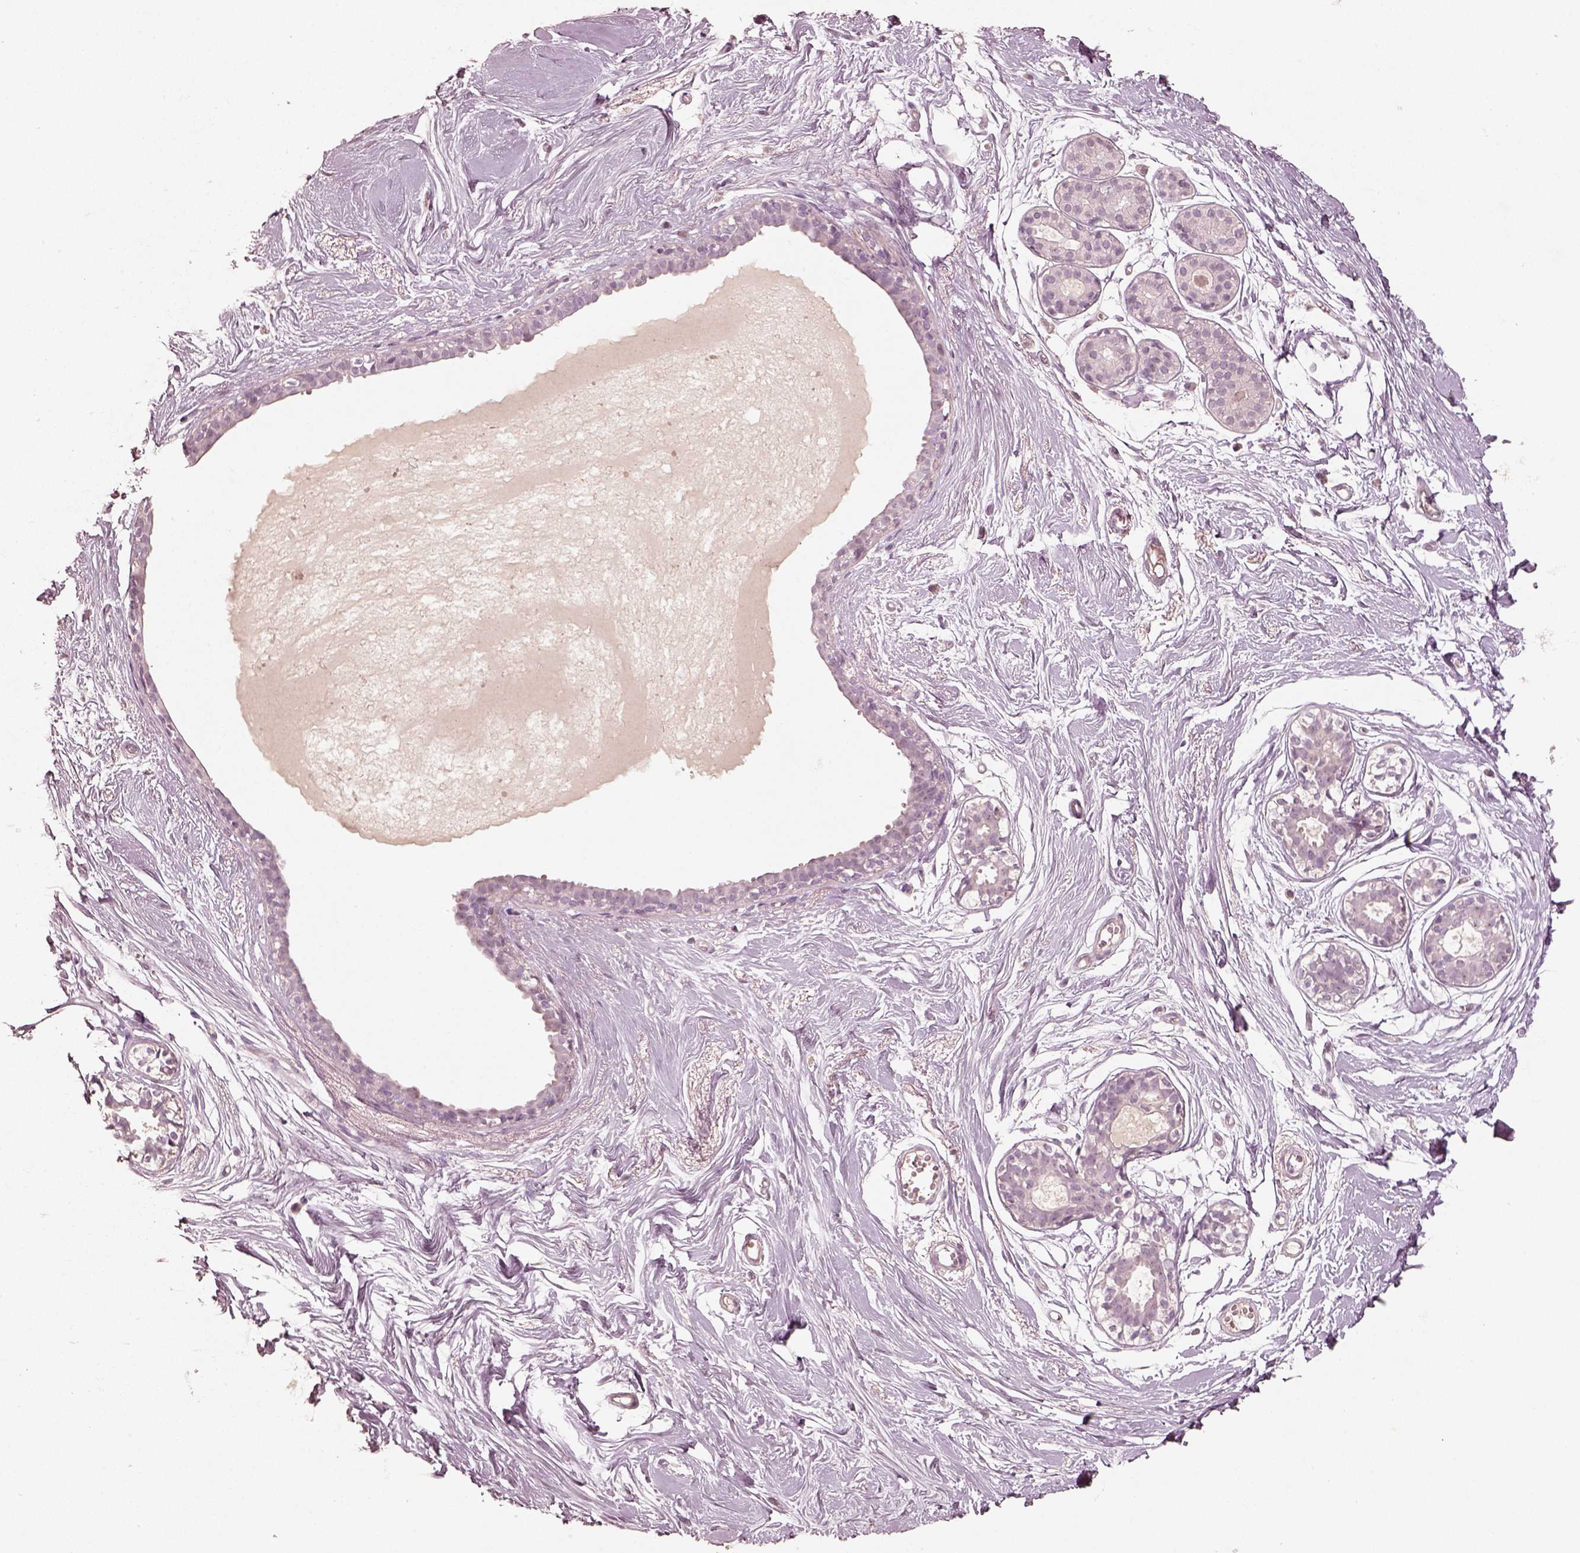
{"staining": {"intensity": "negative", "quantity": "none", "location": "none"}, "tissue": "breast", "cell_type": "Adipocytes", "image_type": "normal", "snomed": [{"axis": "morphology", "description": "Normal tissue, NOS"}, {"axis": "topography", "description": "Breast"}], "caption": "Immunohistochemical staining of unremarkable human breast displays no significant expression in adipocytes.", "gene": "MADCAM1", "patient": {"sex": "female", "age": 49}}